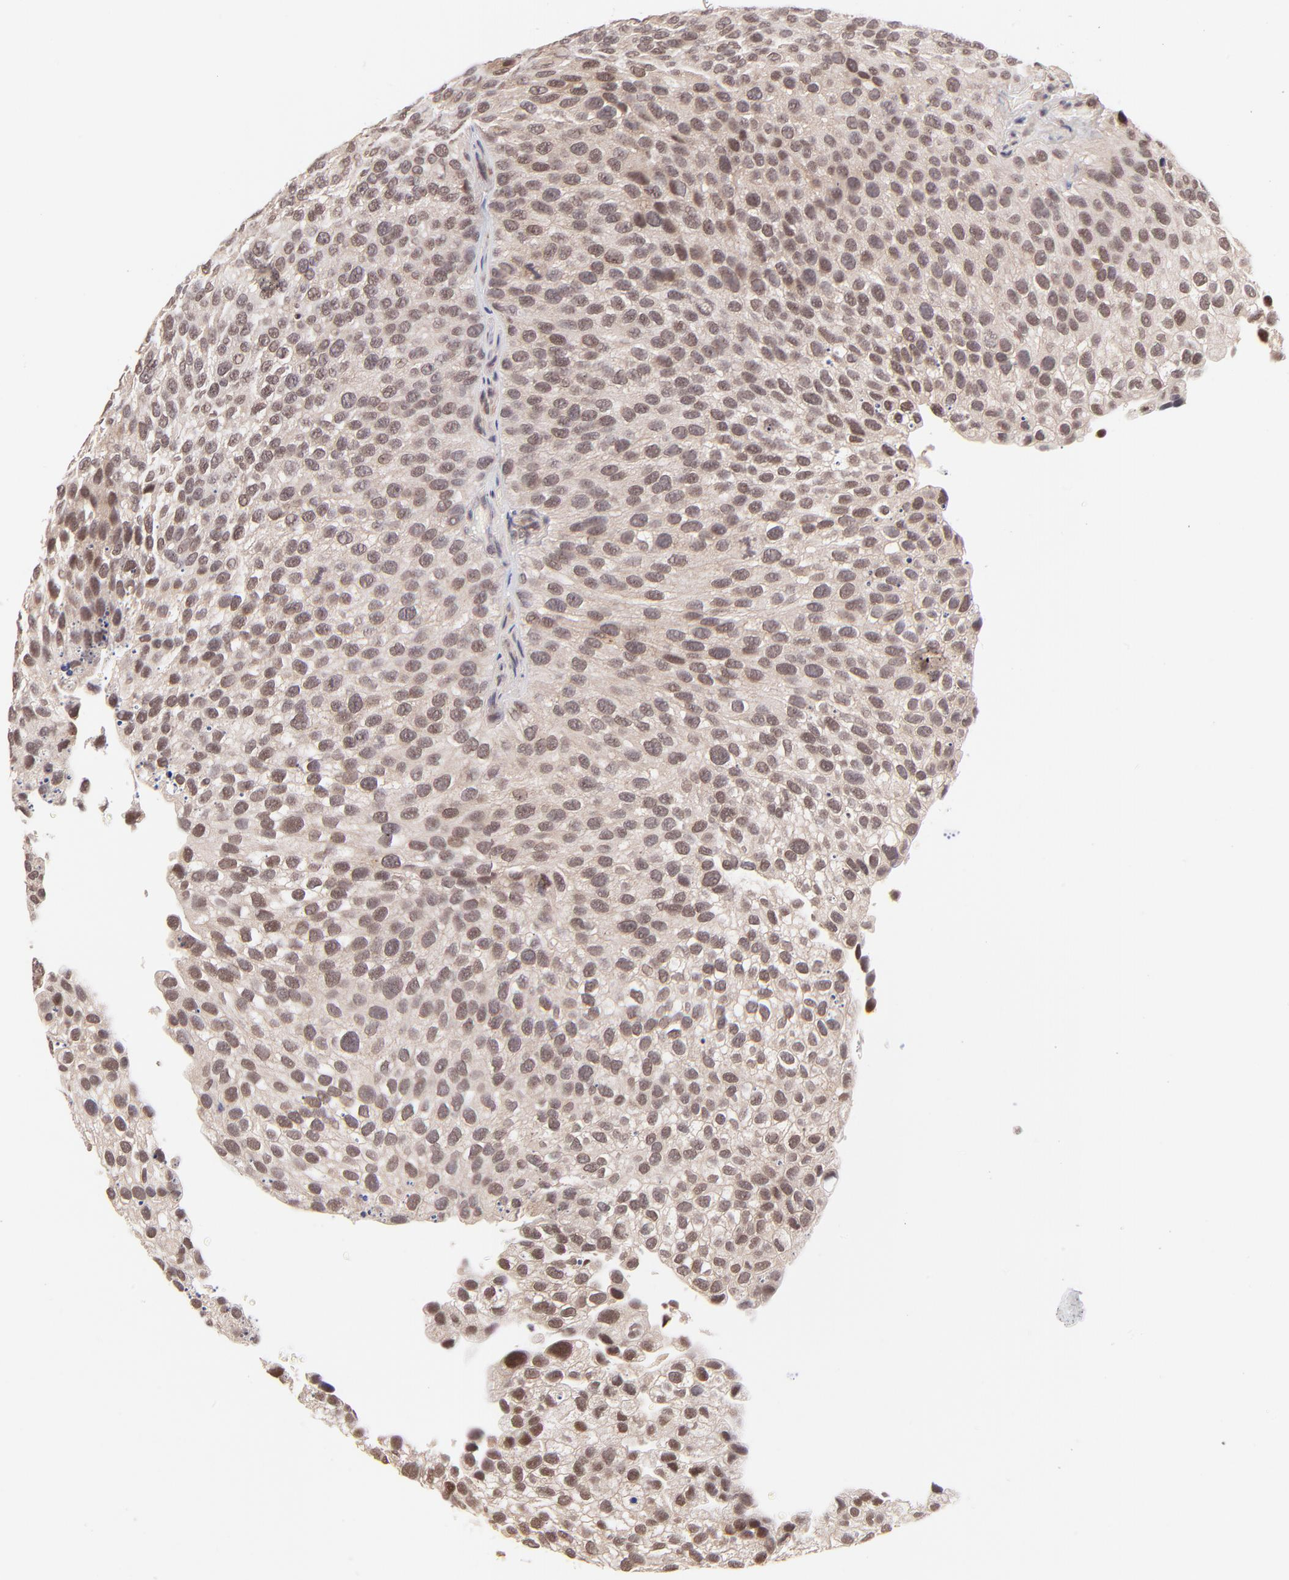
{"staining": {"intensity": "weak", "quantity": ">75%", "location": "nuclear"}, "tissue": "urothelial cancer", "cell_type": "Tumor cells", "image_type": "cancer", "snomed": [{"axis": "morphology", "description": "Urothelial carcinoma, High grade"}, {"axis": "topography", "description": "Urinary bladder"}], "caption": "Protein positivity by immunohistochemistry displays weak nuclear staining in approximately >75% of tumor cells in urothelial carcinoma (high-grade).", "gene": "MED12", "patient": {"sex": "male", "age": 72}}